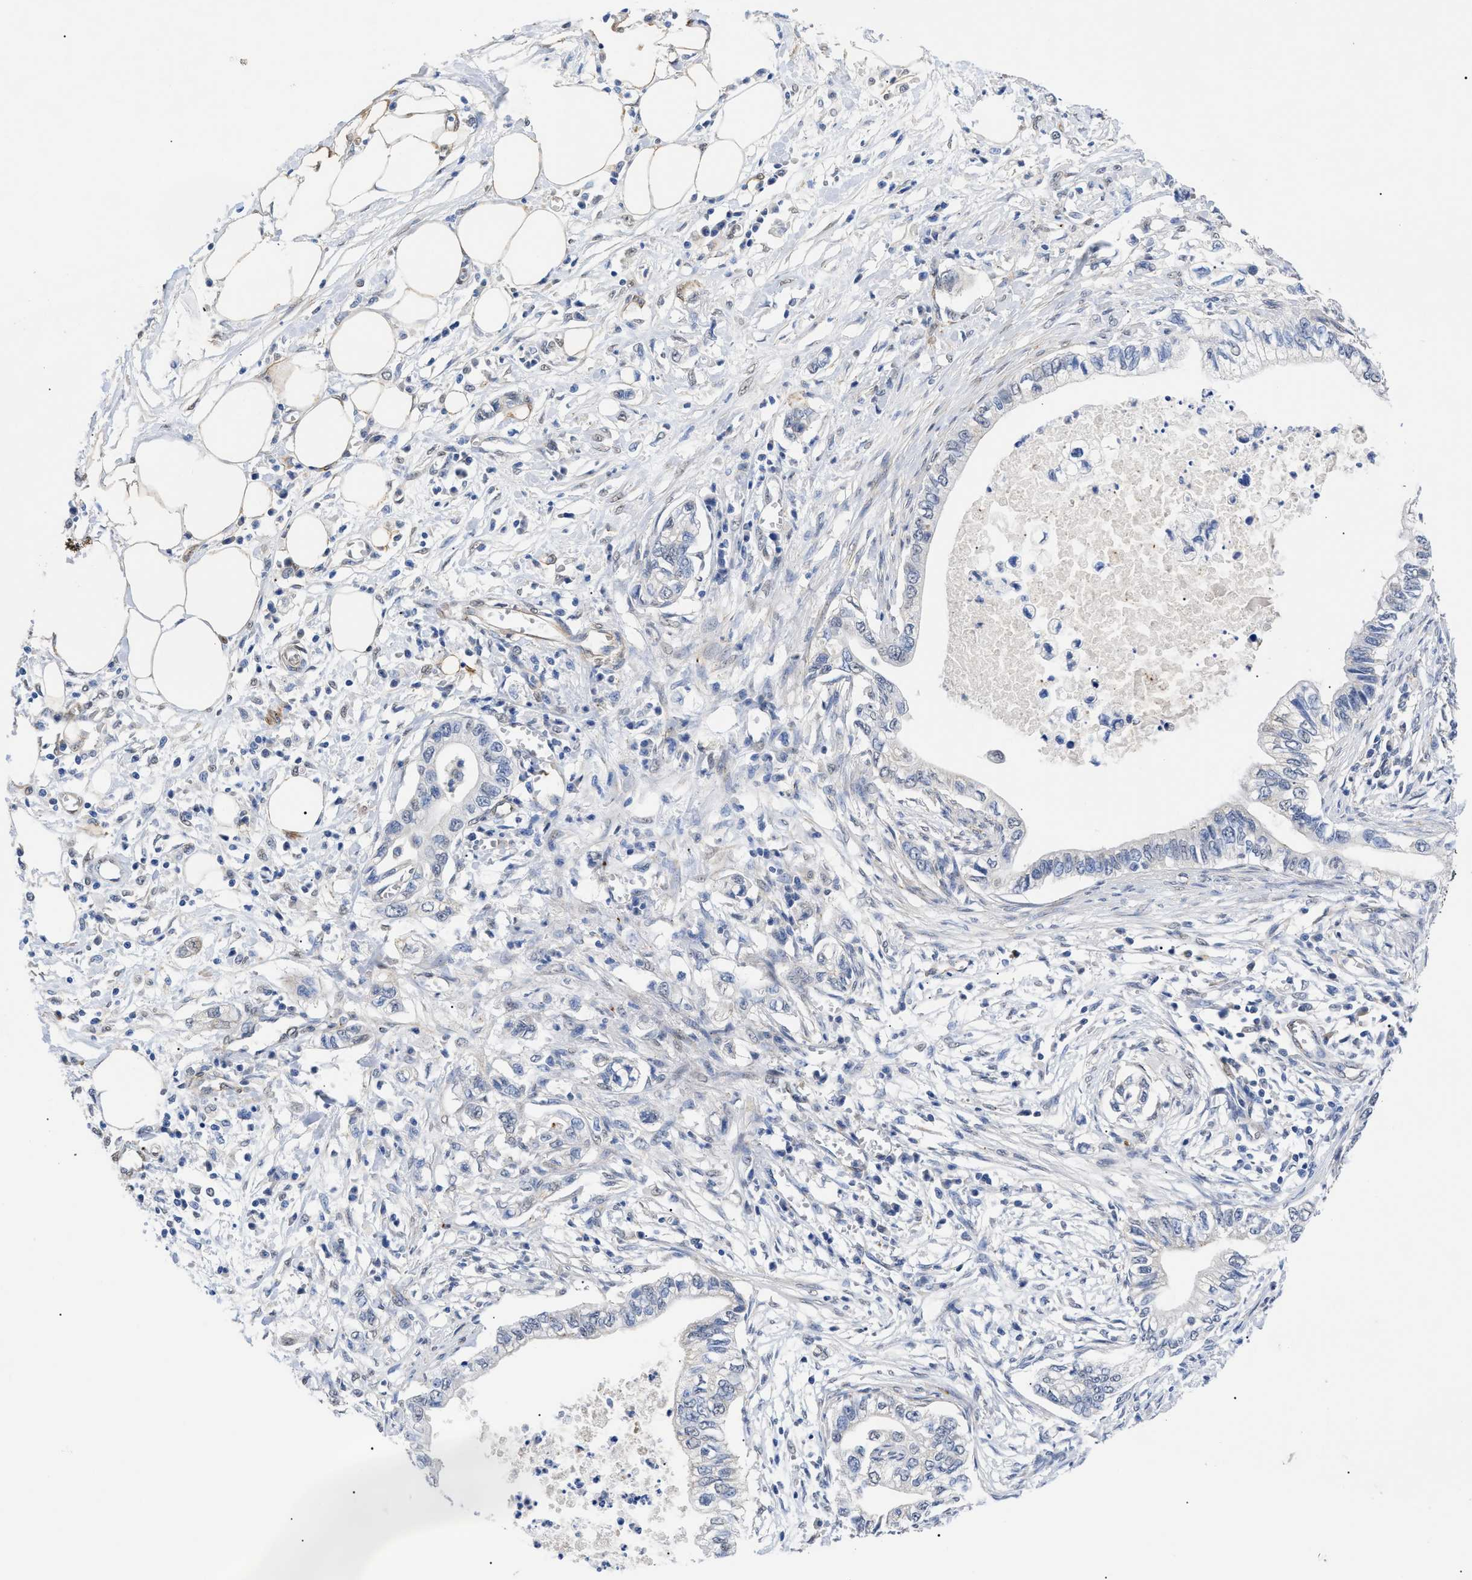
{"staining": {"intensity": "negative", "quantity": "none", "location": "none"}, "tissue": "pancreatic cancer", "cell_type": "Tumor cells", "image_type": "cancer", "snomed": [{"axis": "morphology", "description": "Adenocarcinoma, NOS"}, {"axis": "topography", "description": "Pancreas"}], "caption": "Immunohistochemical staining of human pancreatic adenocarcinoma shows no significant positivity in tumor cells. Brightfield microscopy of immunohistochemistry (IHC) stained with DAB (brown) and hematoxylin (blue), captured at high magnification.", "gene": "SFXN5", "patient": {"sex": "male", "age": 56}}